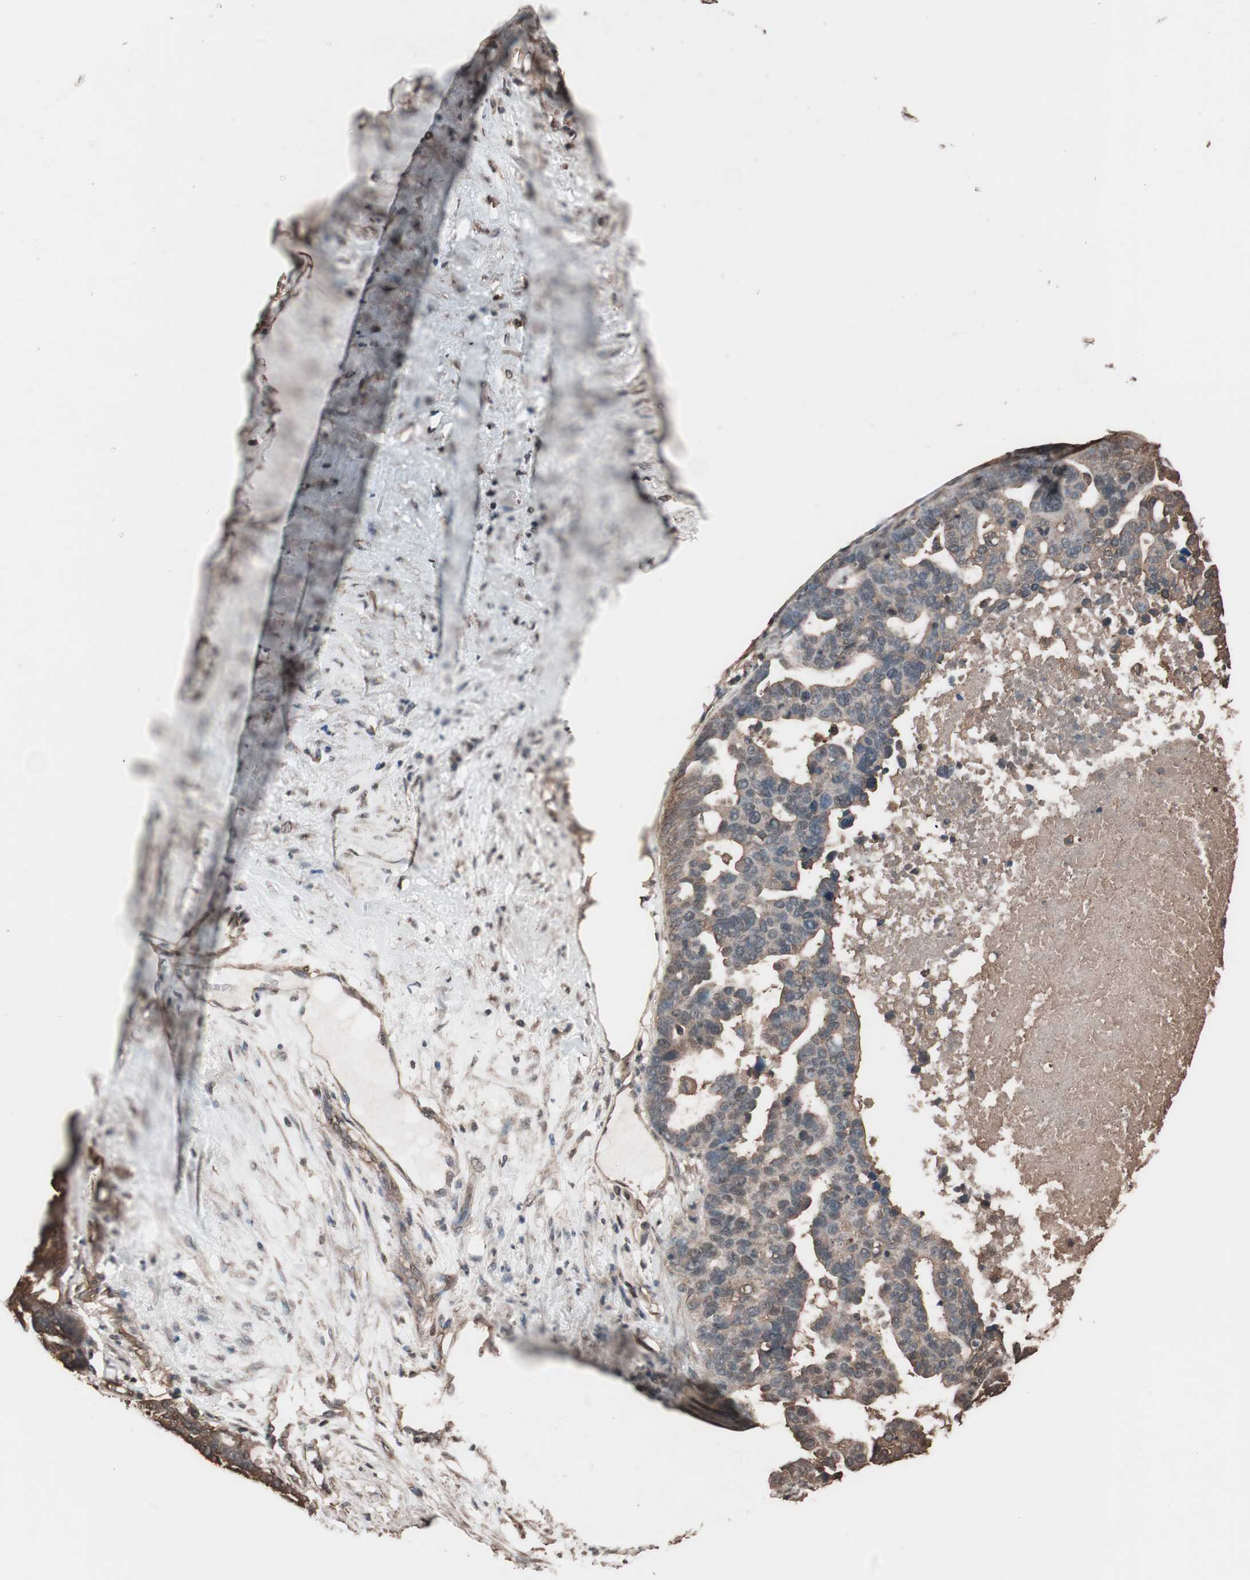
{"staining": {"intensity": "weak", "quantity": ">75%", "location": "cytoplasmic/membranous"}, "tissue": "ovarian cancer", "cell_type": "Tumor cells", "image_type": "cancer", "snomed": [{"axis": "morphology", "description": "Cystadenocarcinoma, serous, NOS"}, {"axis": "topography", "description": "Ovary"}], "caption": "Immunohistochemical staining of human ovarian cancer shows low levels of weak cytoplasmic/membranous expression in approximately >75% of tumor cells.", "gene": "CALM2", "patient": {"sex": "female", "age": 59}}